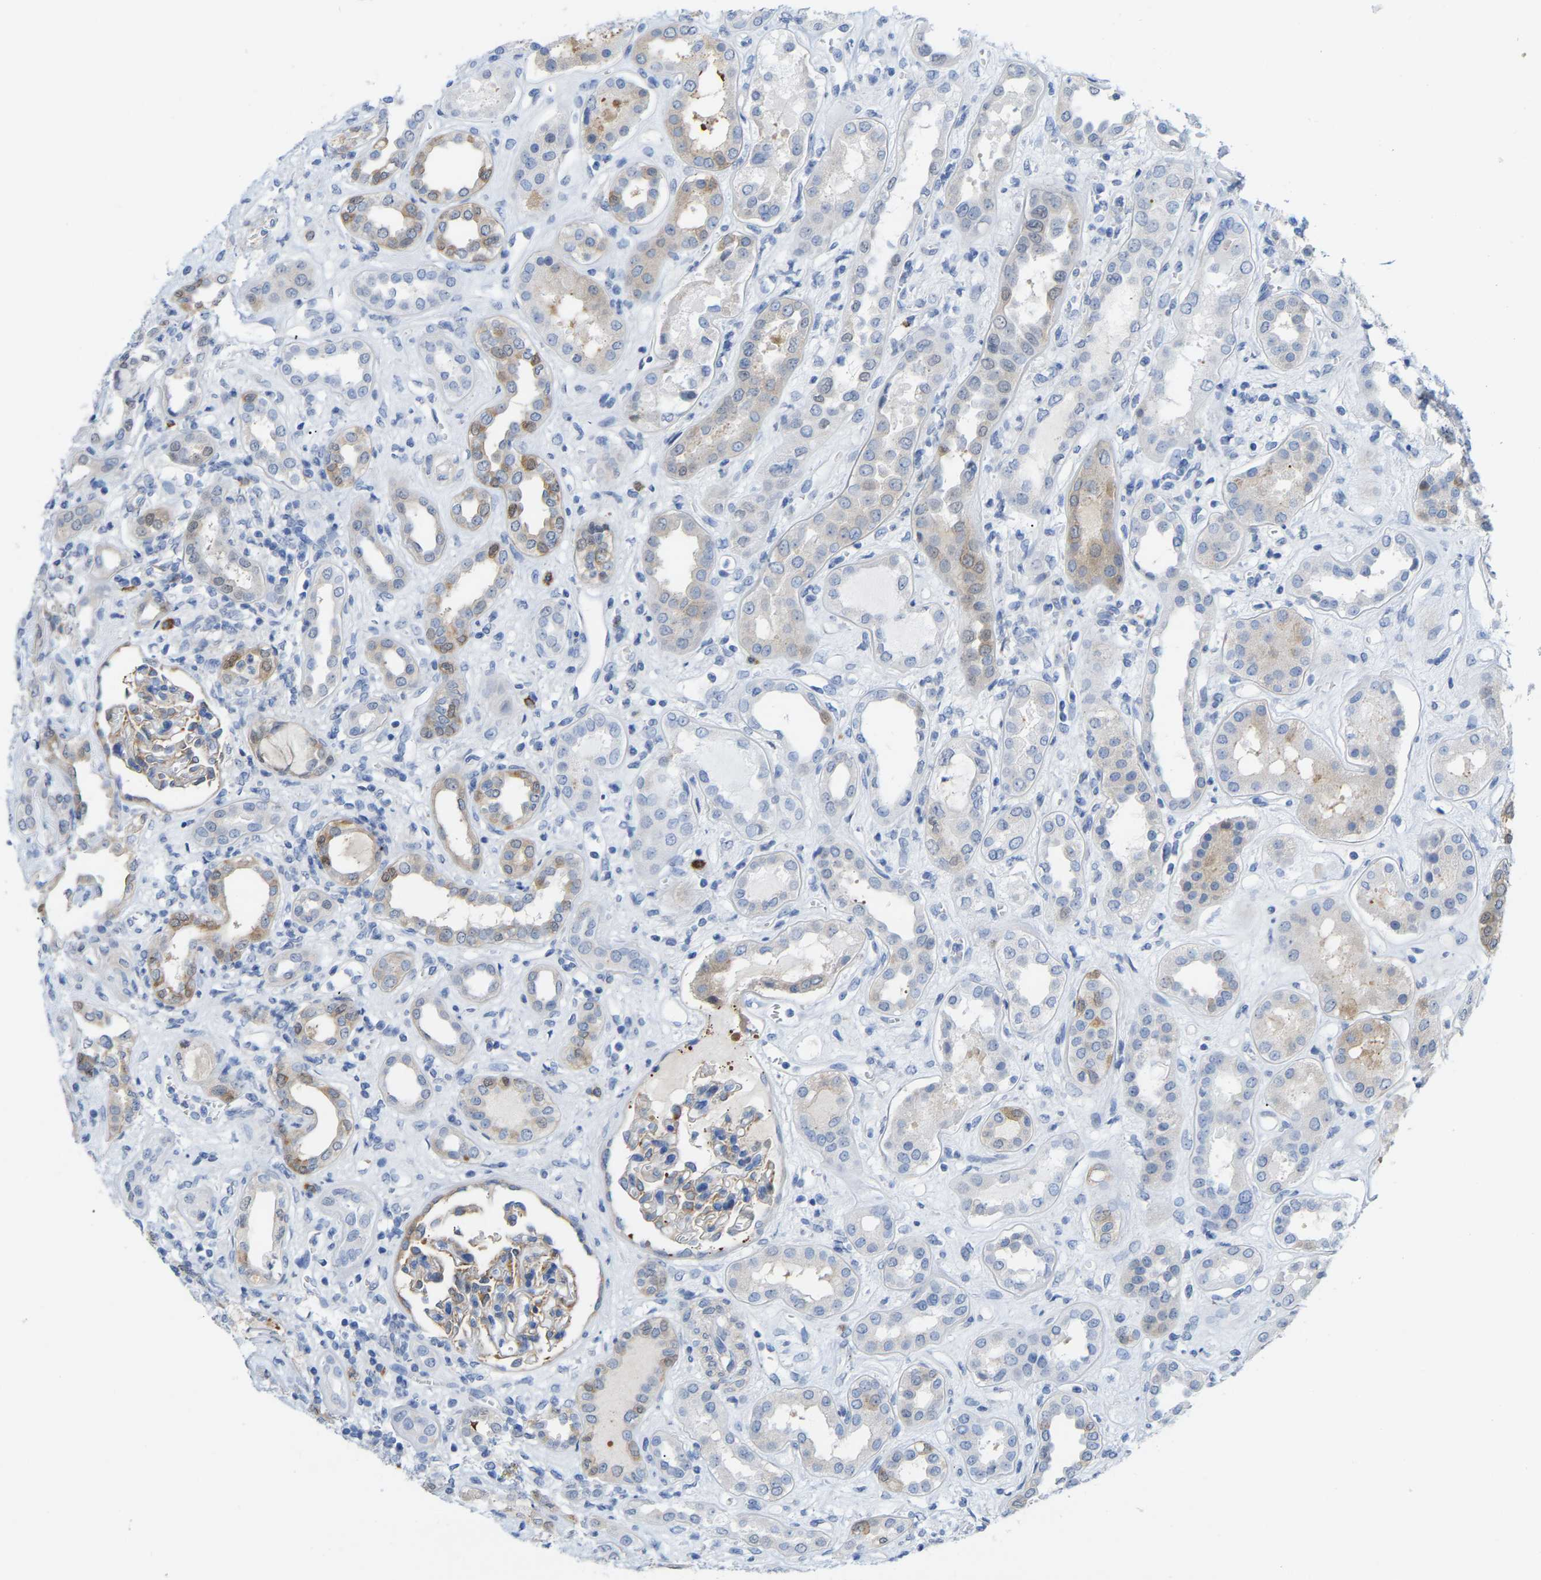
{"staining": {"intensity": "weak", "quantity": "<25%", "location": "cytoplasmic/membranous"}, "tissue": "kidney", "cell_type": "Cells in glomeruli", "image_type": "normal", "snomed": [{"axis": "morphology", "description": "Normal tissue, NOS"}, {"axis": "topography", "description": "Kidney"}], "caption": "An immunohistochemistry (IHC) photomicrograph of unremarkable kidney is shown. There is no staining in cells in glomeruli of kidney. (DAB (3,3'-diaminobenzidine) immunohistochemistry with hematoxylin counter stain).", "gene": "ABTB2", "patient": {"sex": "male", "age": 59}}